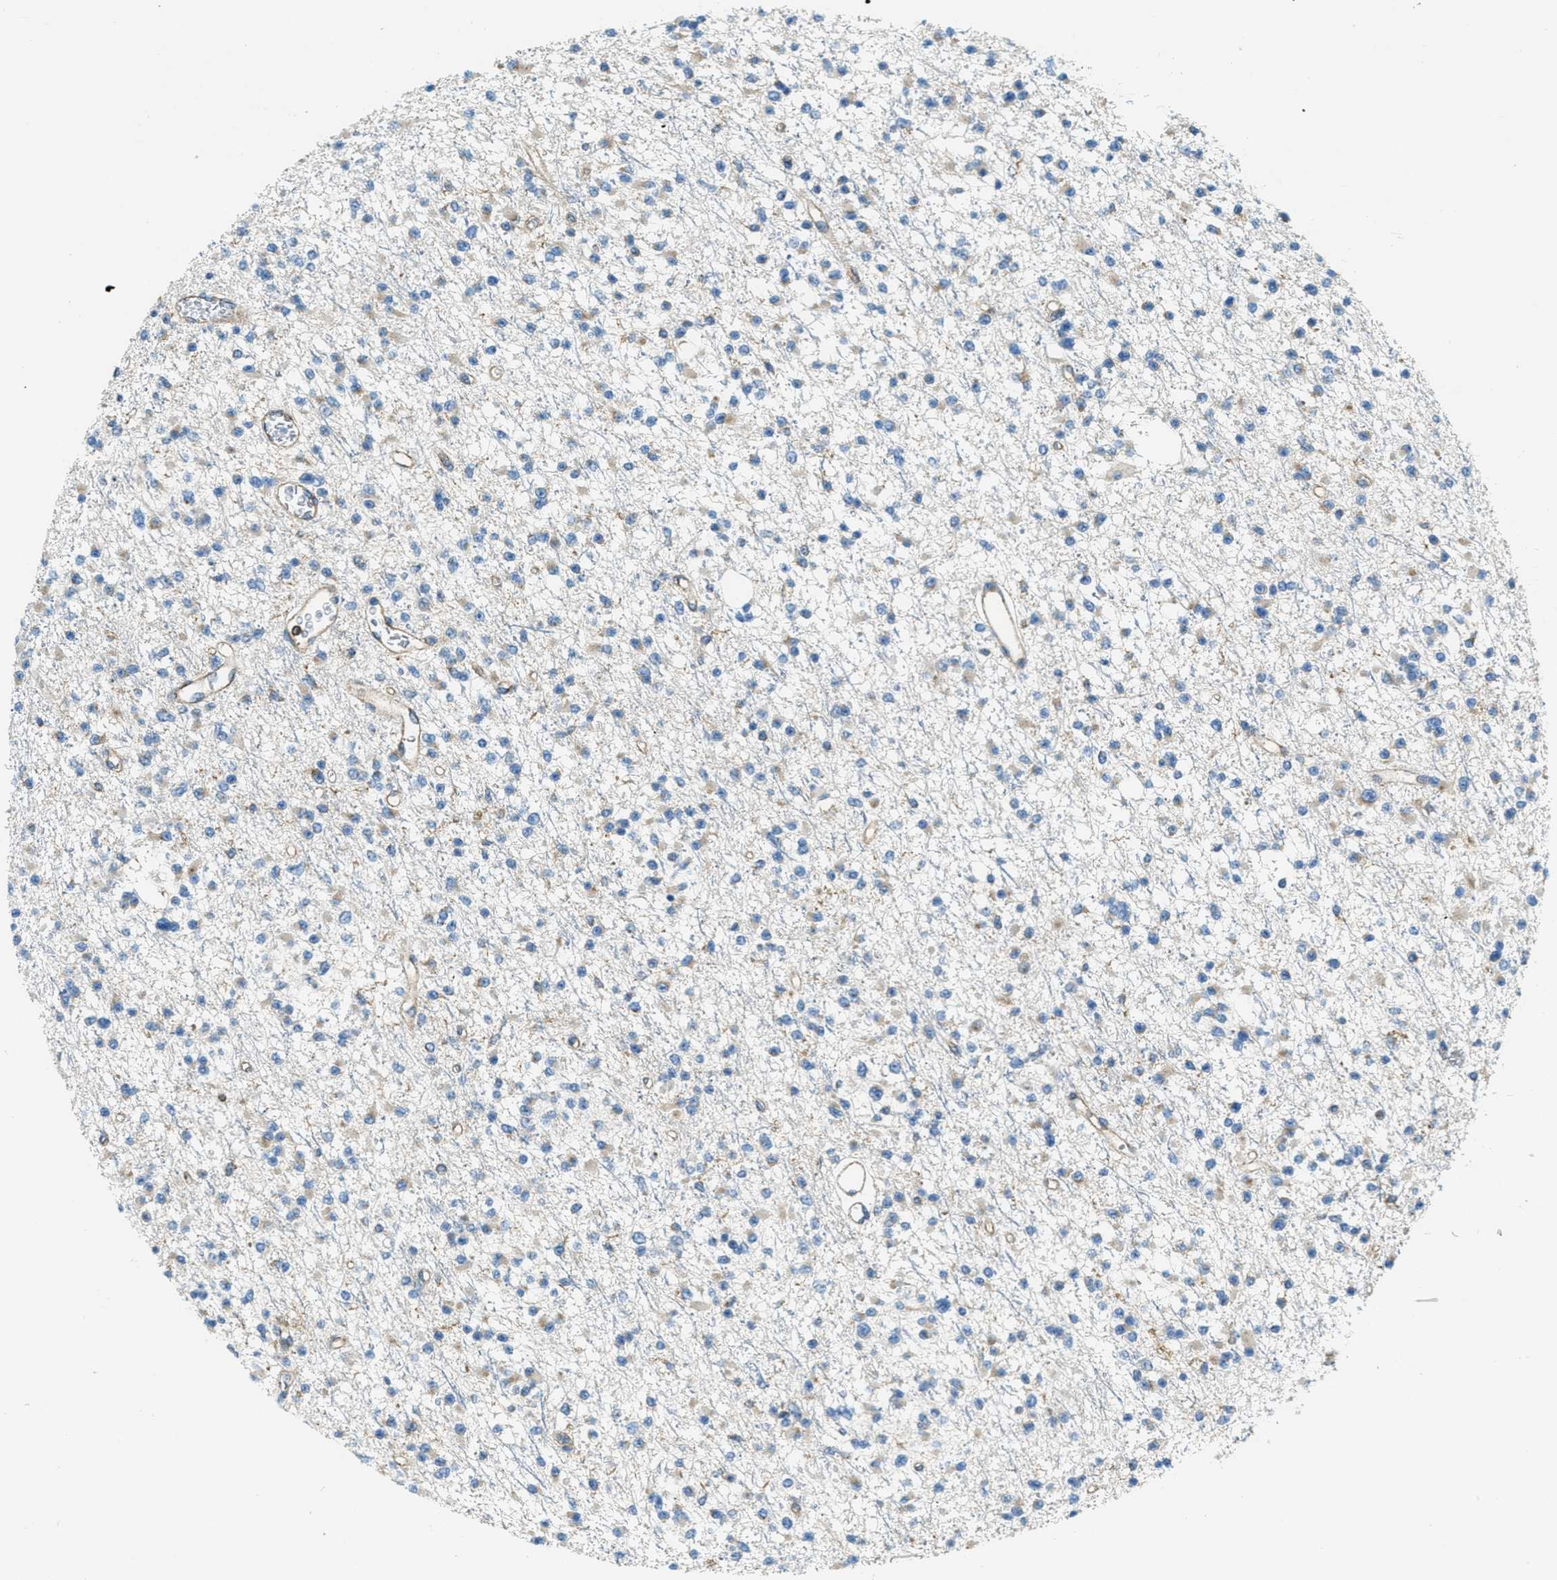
{"staining": {"intensity": "weak", "quantity": "25%-75%", "location": "cytoplasmic/membranous"}, "tissue": "glioma", "cell_type": "Tumor cells", "image_type": "cancer", "snomed": [{"axis": "morphology", "description": "Glioma, malignant, Low grade"}, {"axis": "topography", "description": "Brain"}], "caption": "IHC (DAB (3,3'-diaminobenzidine)) staining of glioma shows weak cytoplasmic/membranous protein staining in about 25%-75% of tumor cells.", "gene": "AP2B1", "patient": {"sex": "female", "age": 22}}